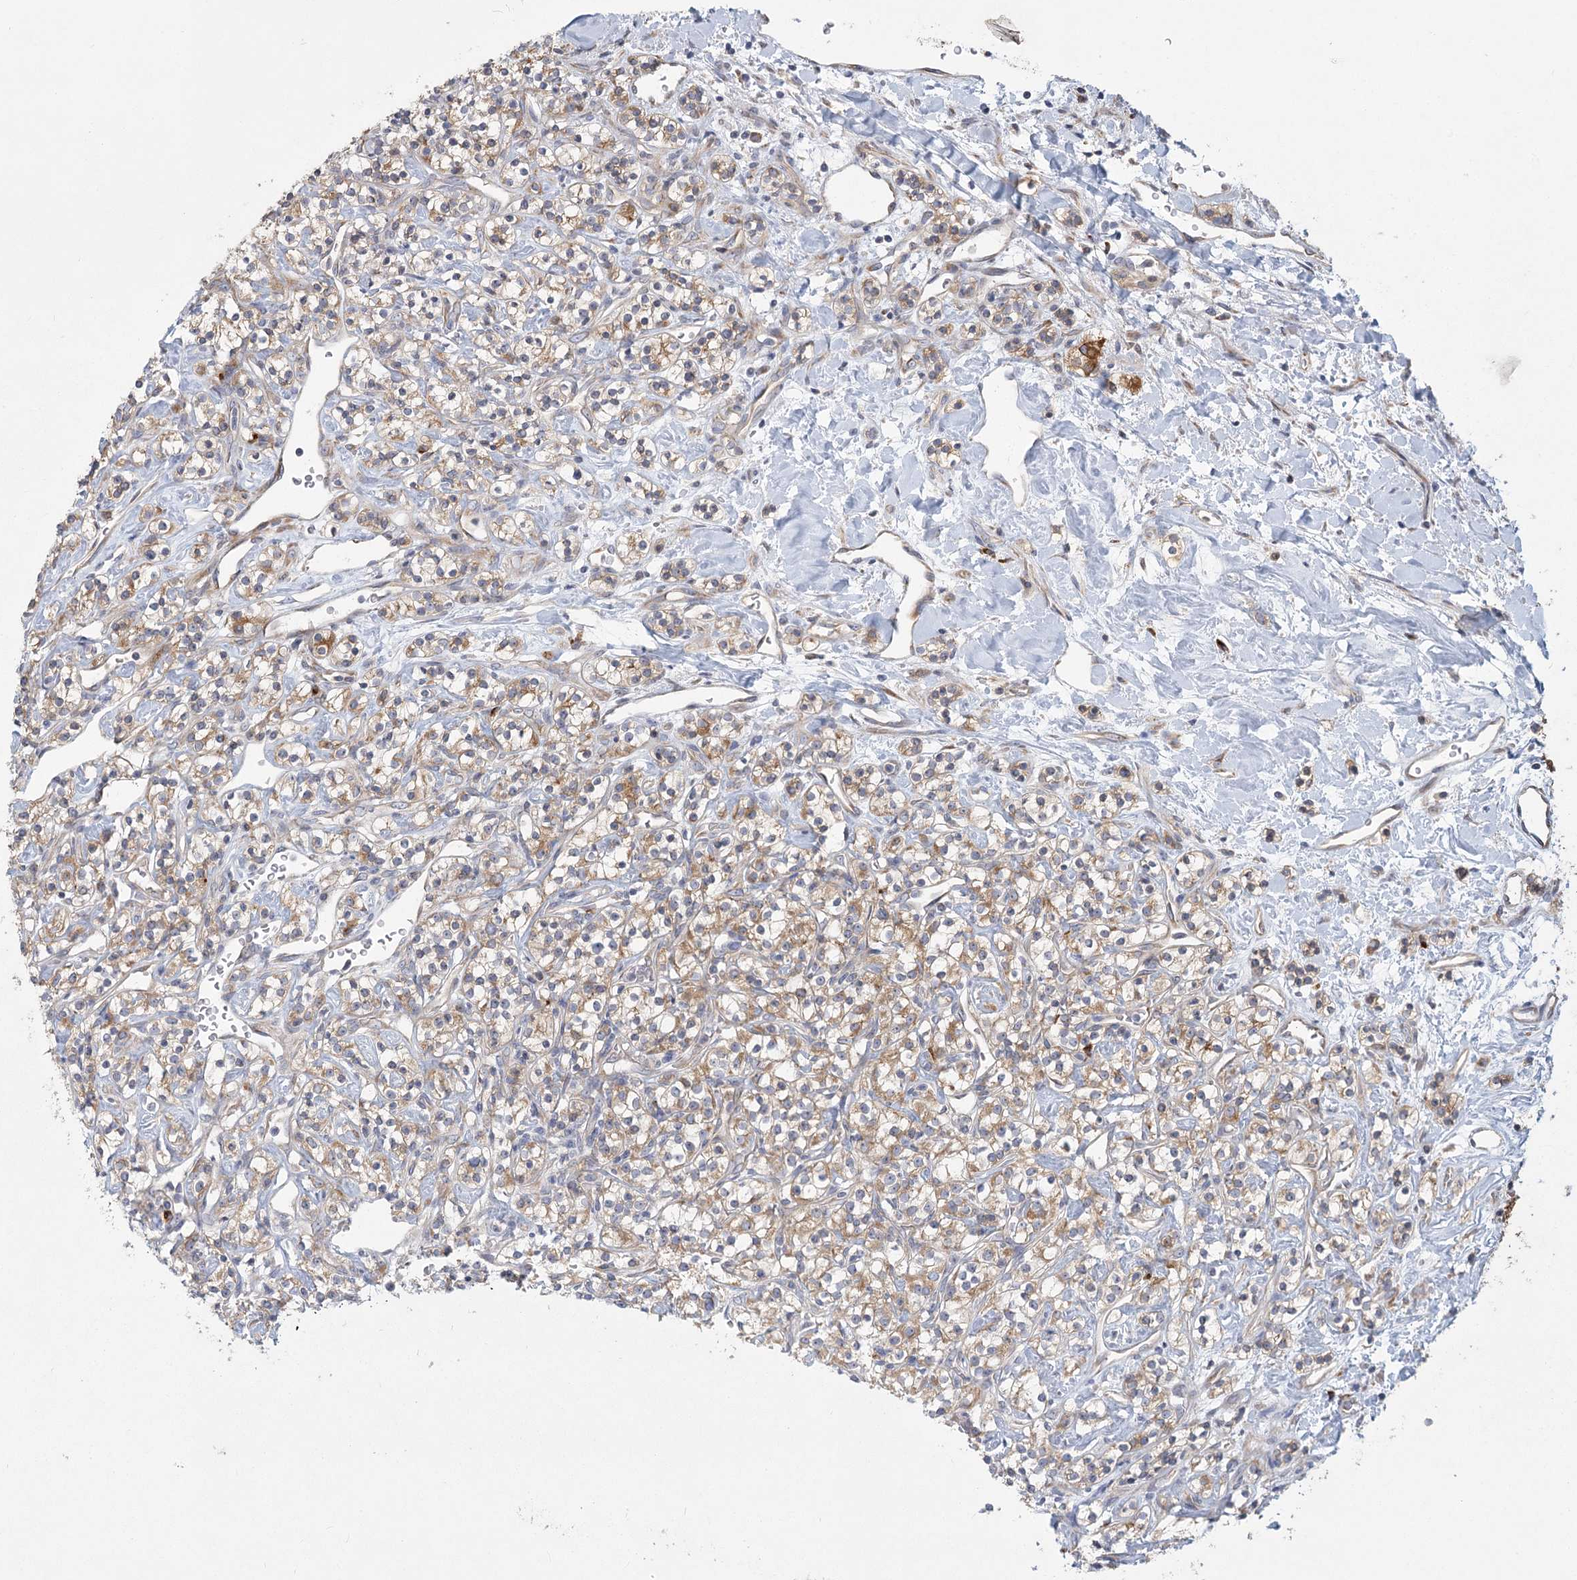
{"staining": {"intensity": "moderate", "quantity": ">75%", "location": "cytoplasmic/membranous"}, "tissue": "renal cancer", "cell_type": "Tumor cells", "image_type": "cancer", "snomed": [{"axis": "morphology", "description": "Adenocarcinoma, NOS"}, {"axis": "topography", "description": "Kidney"}], "caption": "This photomicrograph demonstrates immunohistochemistry staining of renal cancer, with medium moderate cytoplasmic/membranous positivity in approximately >75% of tumor cells.", "gene": "CNTLN", "patient": {"sex": "male", "age": 77}}